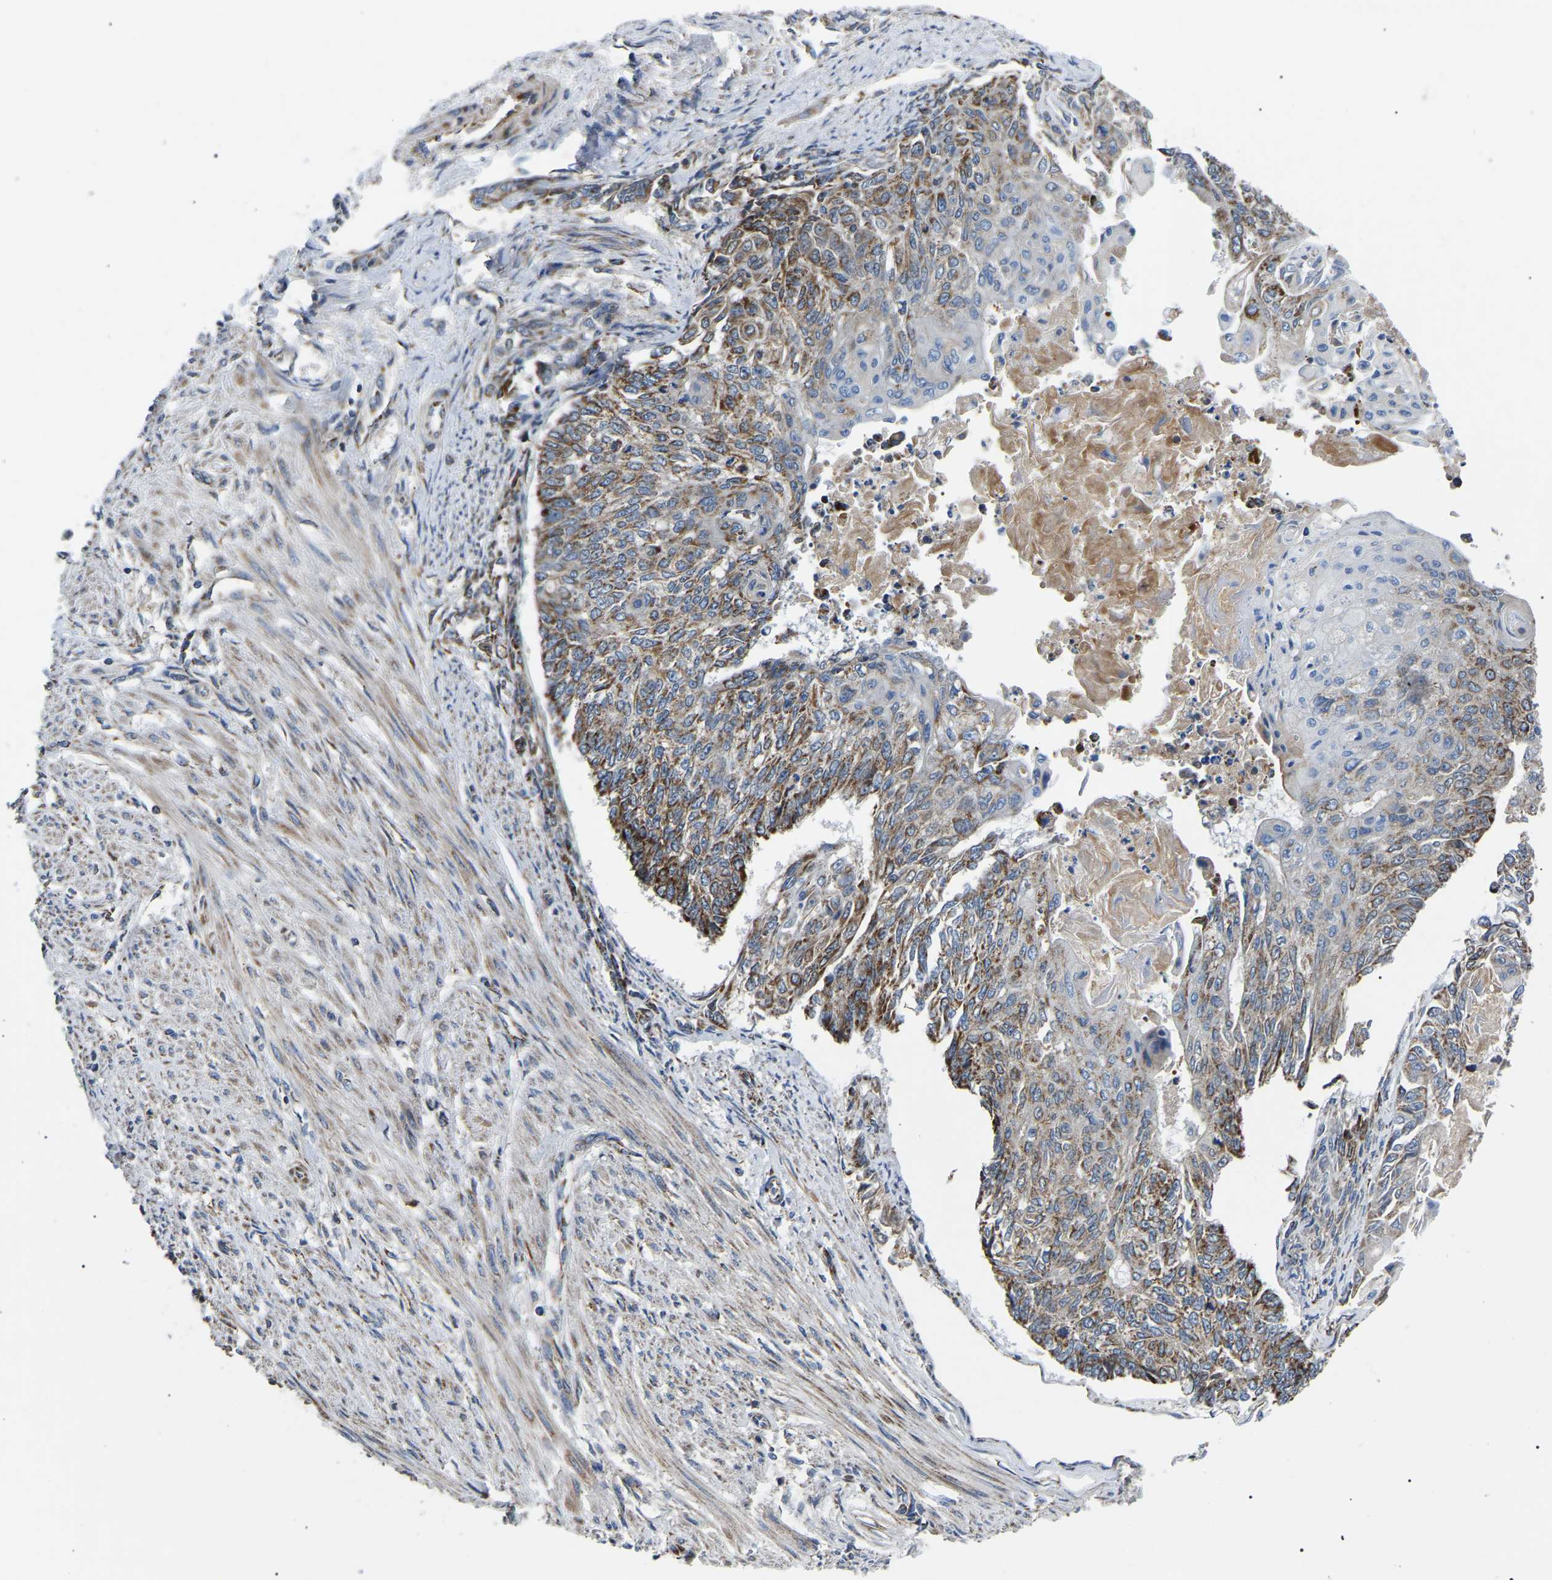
{"staining": {"intensity": "moderate", "quantity": "25%-75%", "location": "cytoplasmic/membranous"}, "tissue": "endometrial cancer", "cell_type": "Tumor cells", "image_type": "cancer", "snomed": [{"axis": "morphology", "description": "Adenocarcinoma, NOS"}, {"axis": "topography", "description": "Endometrium"}], "caption": "Endometrial cancer (adenocarcinoma) stained for a protein displays moderate cytoplasmic/membranous positivity in tumor cells.", "gene": "PPM1E", "patient": {"sex": "female", "age": 32}}